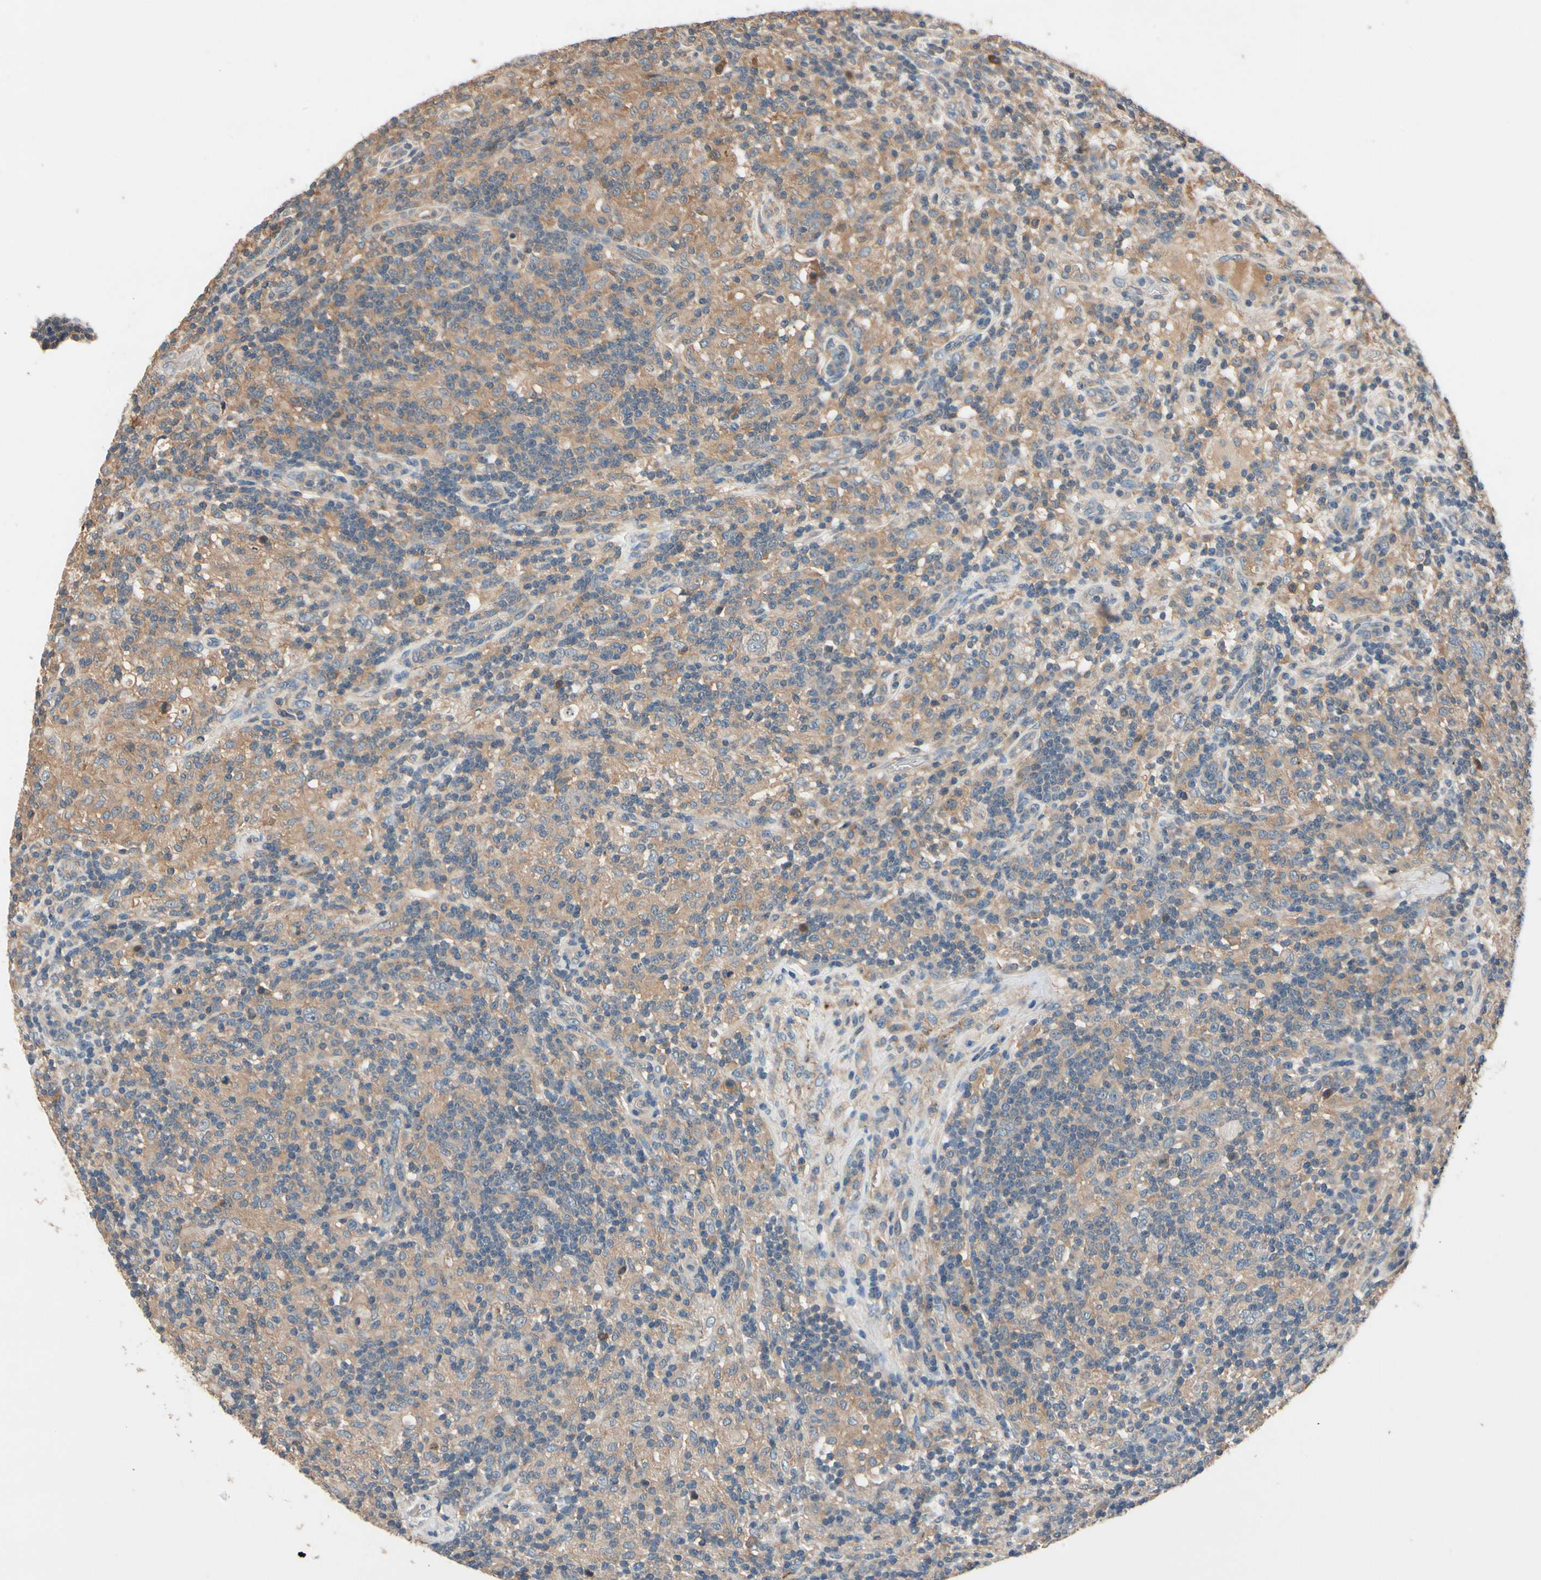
{"staining": {"intensity": "weak", "quantity": ">75%", "location": "cytoplasmic/membranous"}, "tissue": "lymphoma", "cell_type": "Tumor cells", "image_type": "cancer", "snomed": [{"axis": "morphology", "description": "Hodgkin's disease, NOS"}, {"axis": "topography", "description": "Lymph node"}], "caption": "Weak cytoplasmic/membranous protein expression is identified in approximately >75% of tumor cells in lymphoma. (brown staining indicates protein expression, while blue staining denotes nuclei).", "gene": "IL1RL1", "patient": {"sex": "male", "age": 70}}